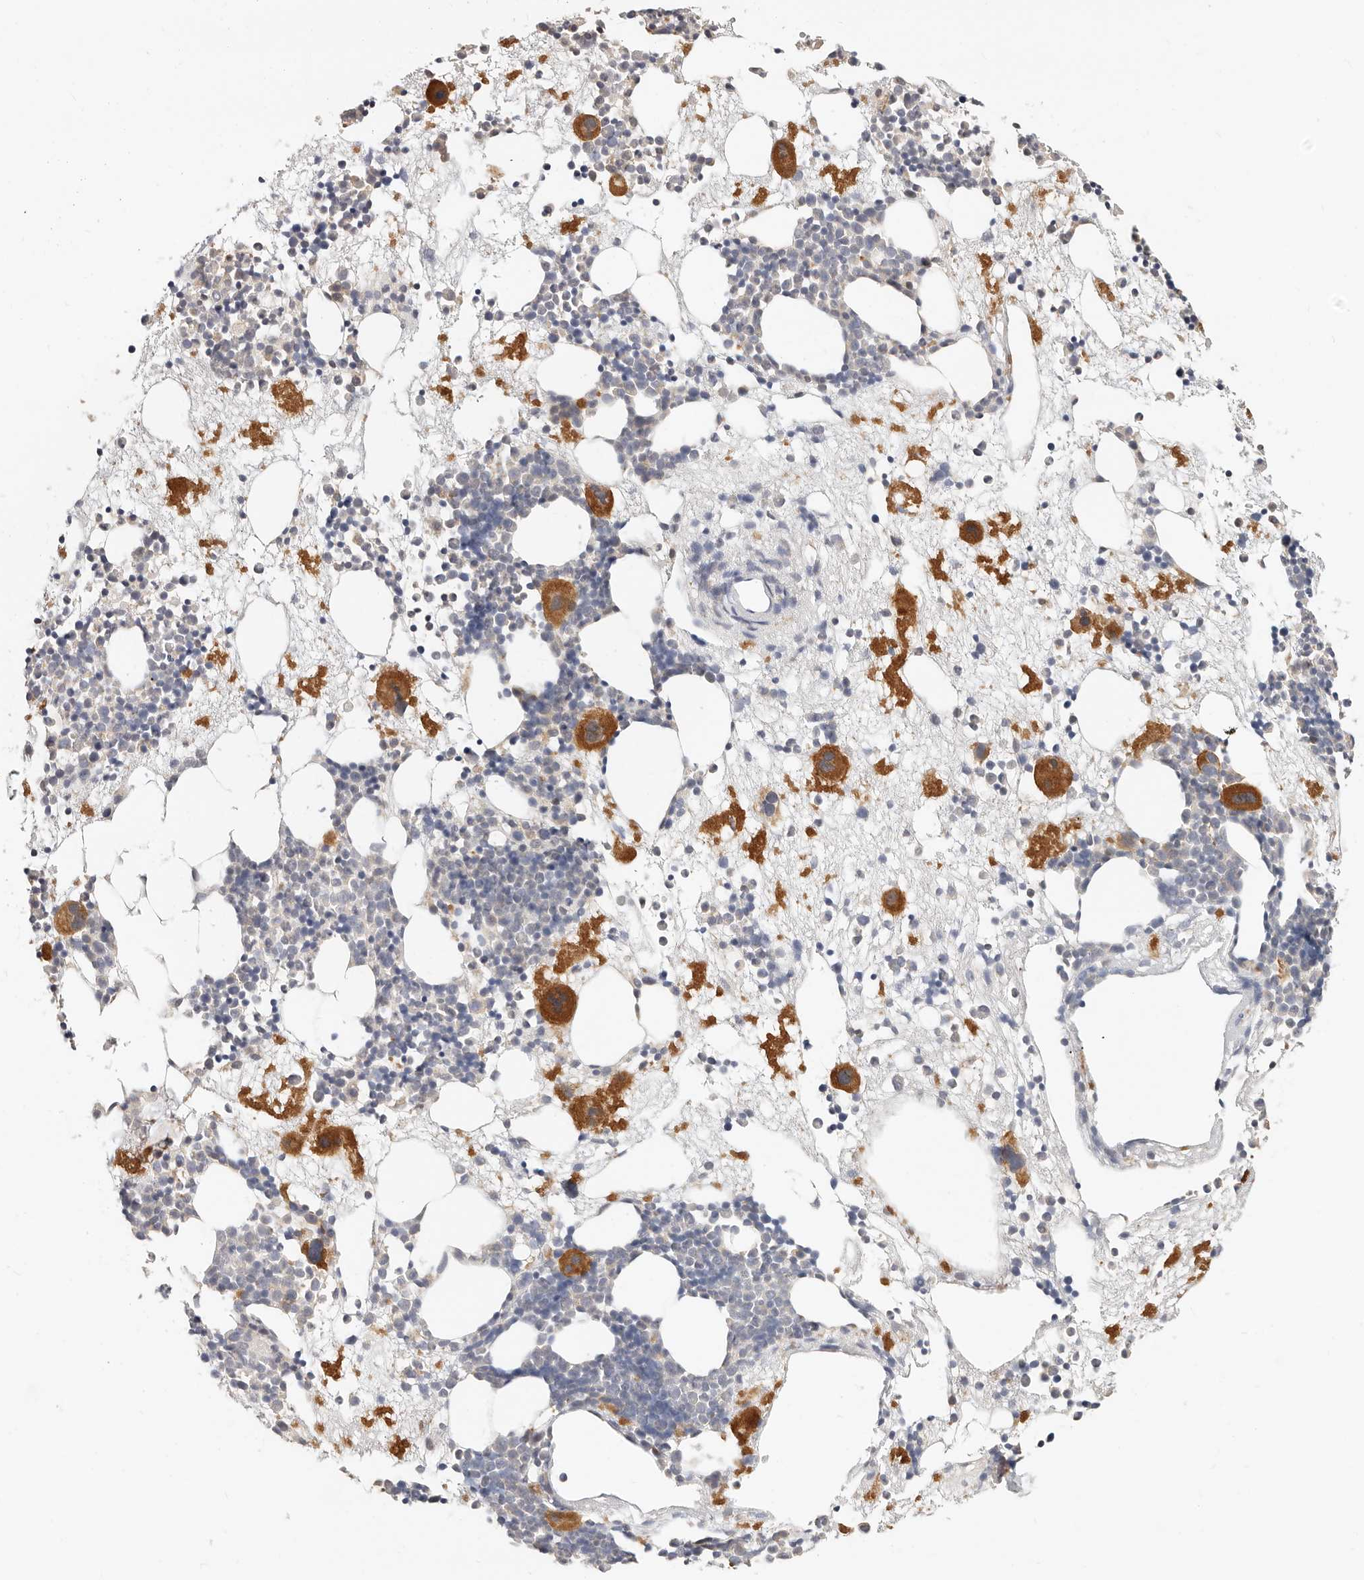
{"staining": {"intensity": "strong", "quantity": ">75%", "location": "cytoplasmic/membranous"}, "tissue": "bone marrow", "cell_type": "Hematopoietic cells", "image_type": "normal", "snomed": [{"axis": "morphology", "description": "Normal tissue, NOS"}, {"axis": "topography", "description": "Bone marrow"}], "caption": "This image reveals IHC staining of normal bone marrow, with high strong cytoplasmic/membranous positivity in approximately >75% of hematopoietic cells.", "gene": "ZRANB1", "patient": {"sex": "male", "age": 50}}